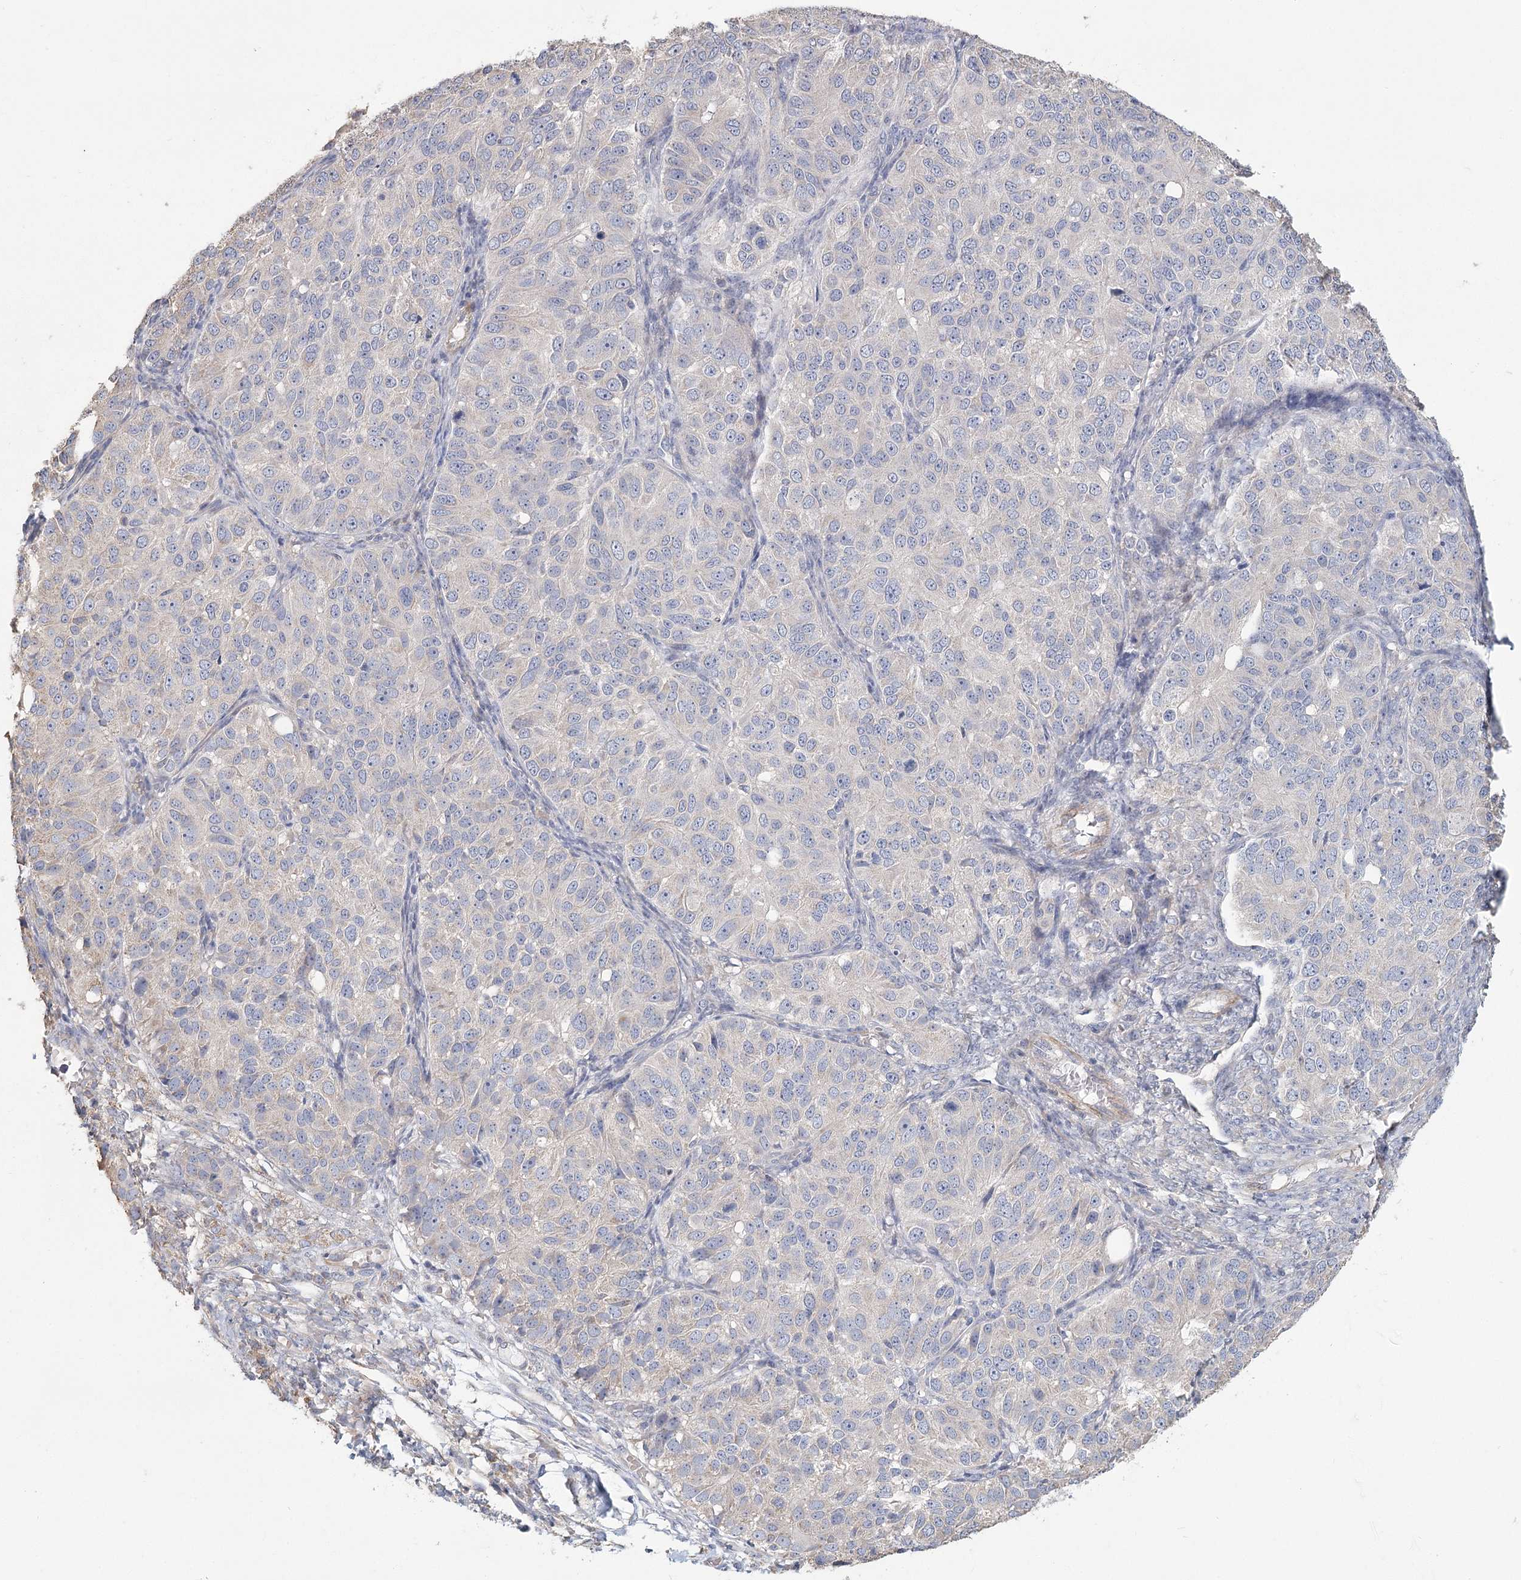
{"staining": {"intensity": "negative", "quantity": "none", "location": "none"}, "tissue": "ovarian cancer", "cell_type": "Tumor cells", "image_type": "cancer", "snomed": [{"axis": "morphology", "description": "Carcinoma, endometroid"}, {"axis": "topography", "description": "Ovary"}], "caption": "An immunohistochemistry micrograph of ovarian cancer (endometroid carcinoma) is shown. There is no staining in tumor cells of ovarian cancer (endometroid carcinoma).", "gene": "CNTLN", "patient": {"sex": "female", "age": 51}}